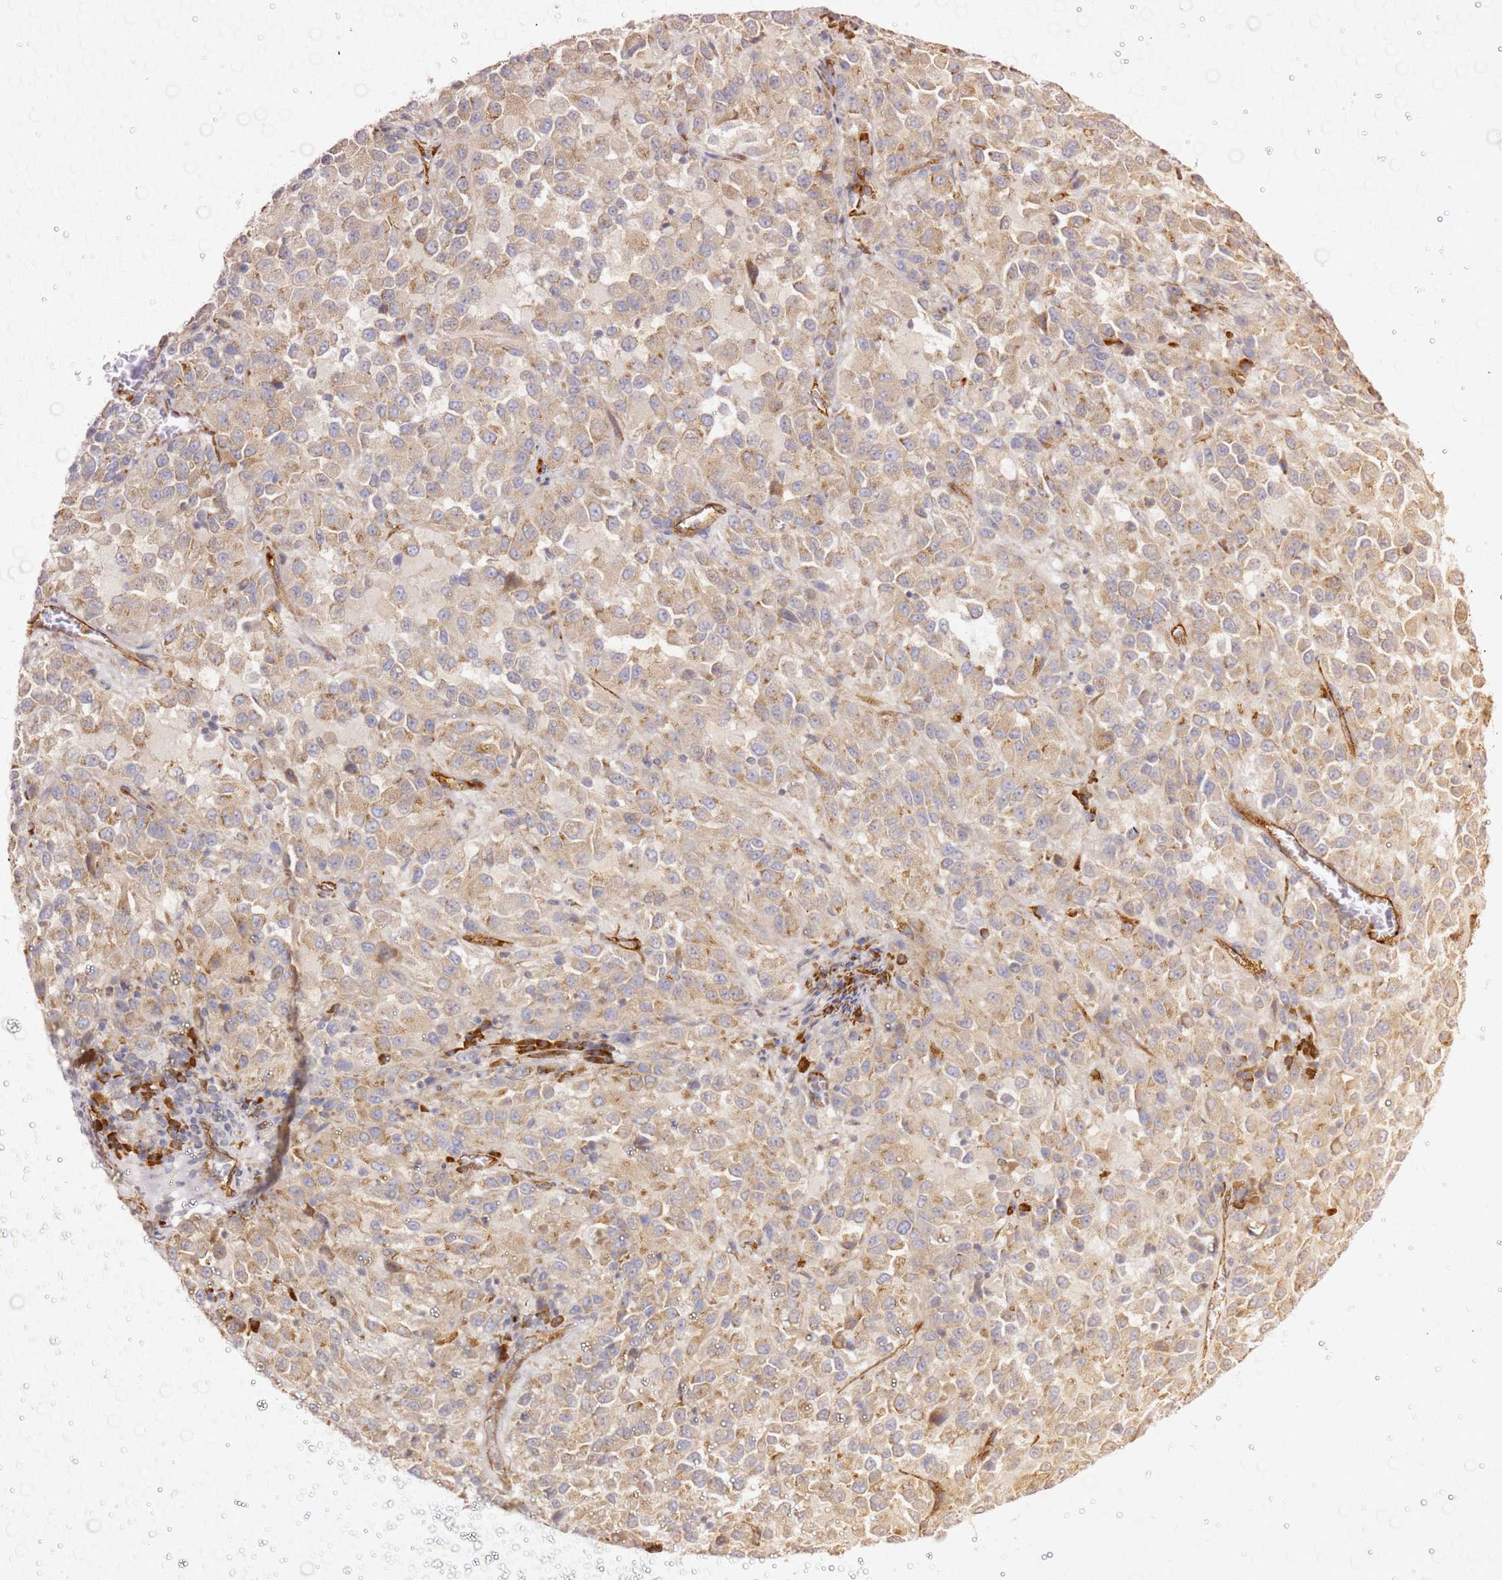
{"staining": {"intensity": "weak", "quantity": "25%-75%", "location": "cytoplasmic/membranous"}, "tissue": "melanoma", "cell_type": "Tumor cells", "image_type": "cancer", "snomed": [{"axis": "morphology", "description": "Malignant melanoma, Metastatic site"}, {"axis": "topography", "description": "Lung"}], "caption": "Human melanoma stained for a protein (brown) shows weak cytoplasmic/membranous positive positivity in about 25%-75% of tumor cells.", "gene": "KIF7", "patient": {"sex": "male", "age": 64}}